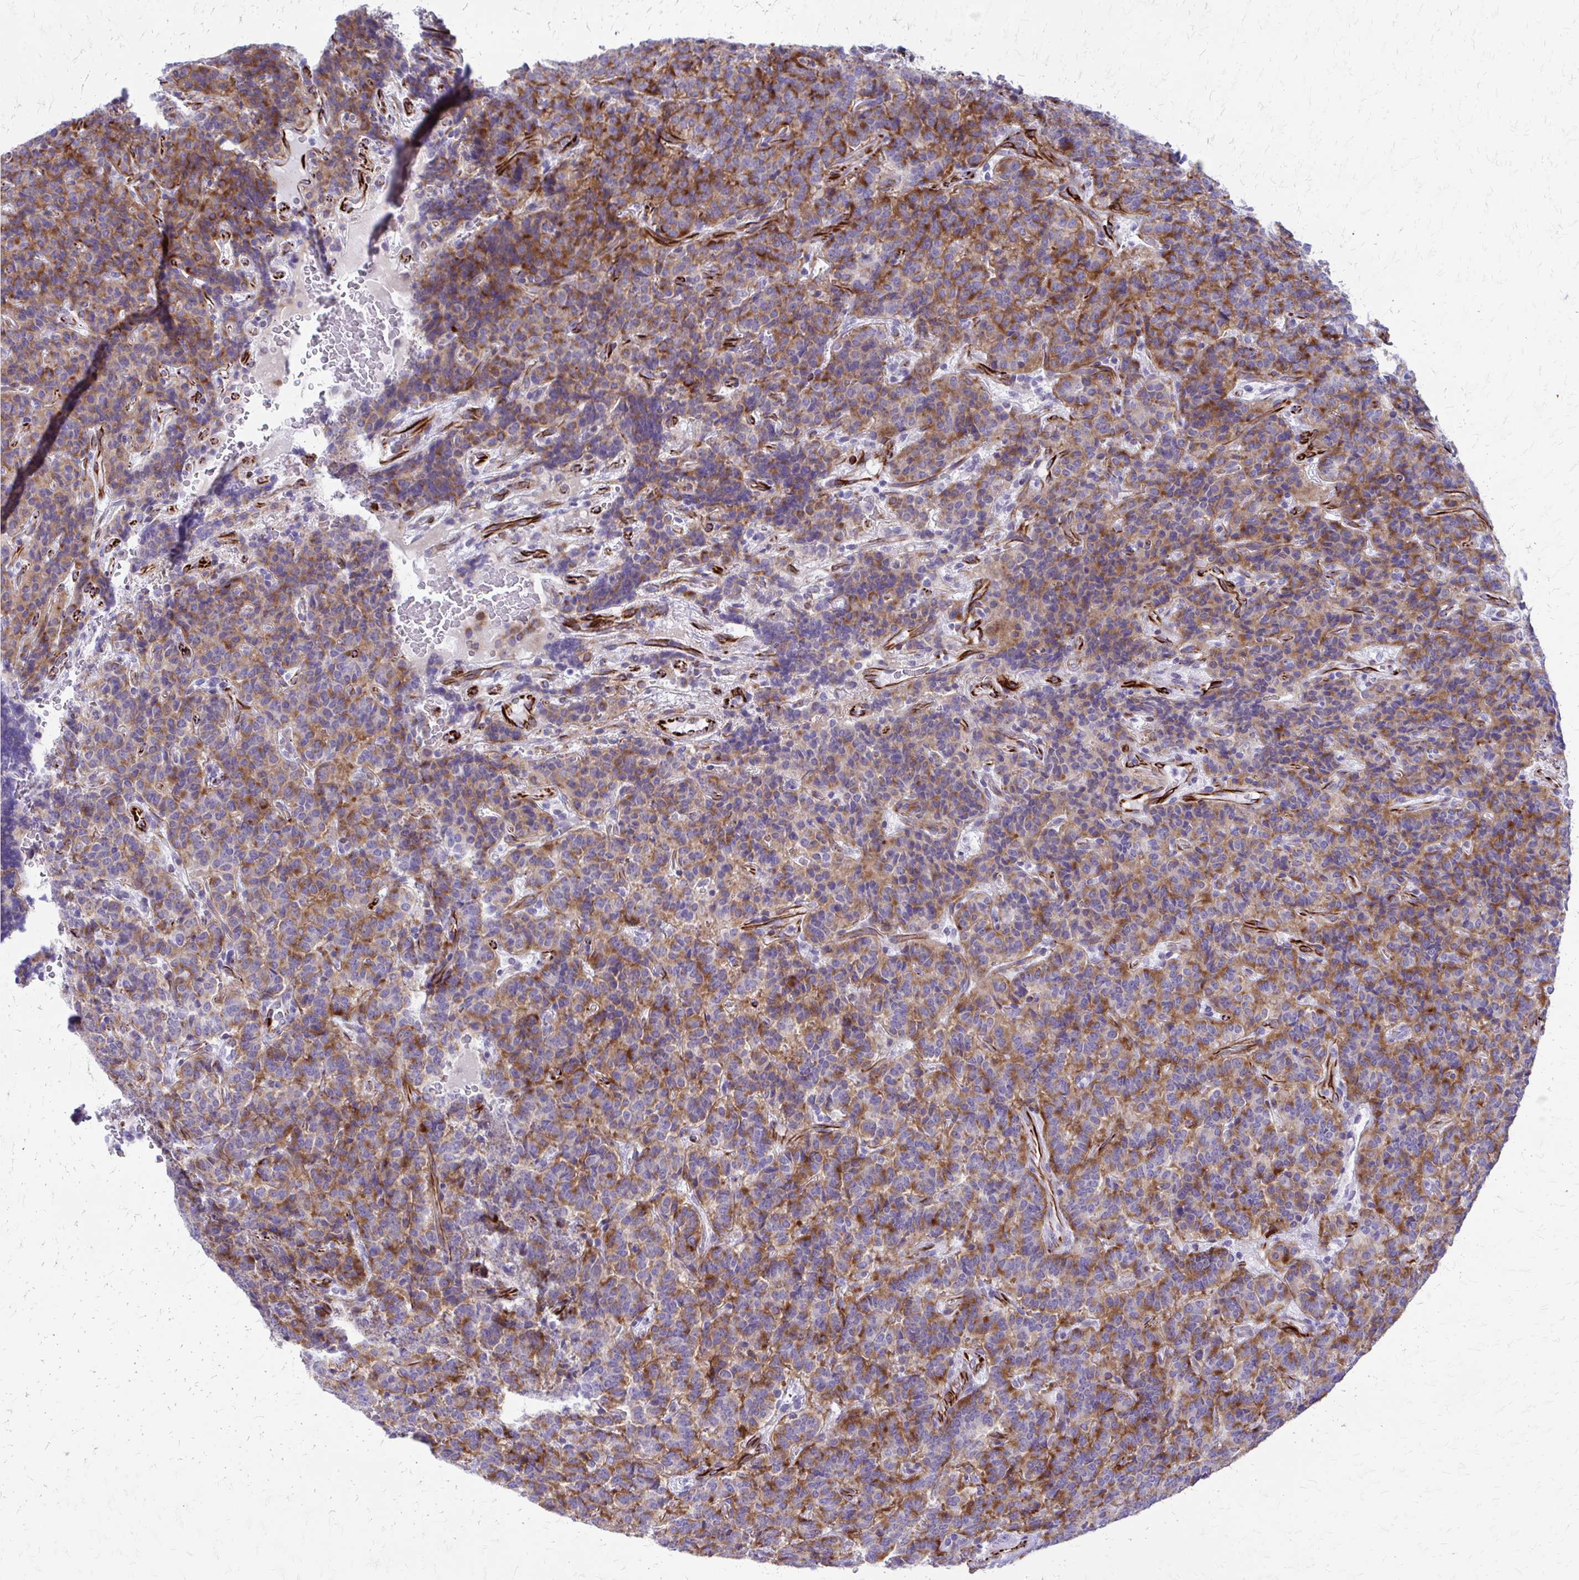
{"staining": {"intensity": "moderate", "quantity": "25%-75%", "location": "cytoplasmic/membranous"}, "tissue": "carcinoid", "cell_type": "Tumor cells", "image_type": "cancer", "snomed": [{"axis": "morphology", "description": "Carcinoid, malignant, NOS"}, {"axis": "topography", "description": "Pancreas"}], "caption": "Immunohistochemical staining of human malignant carcinoid demonstrates medium levels of moderate cytoplasmic/membranous positivity in about 25%-75% of tumor cells.", "gene": "TRIM6", "patient": {"sex": "male", "age": 36}}